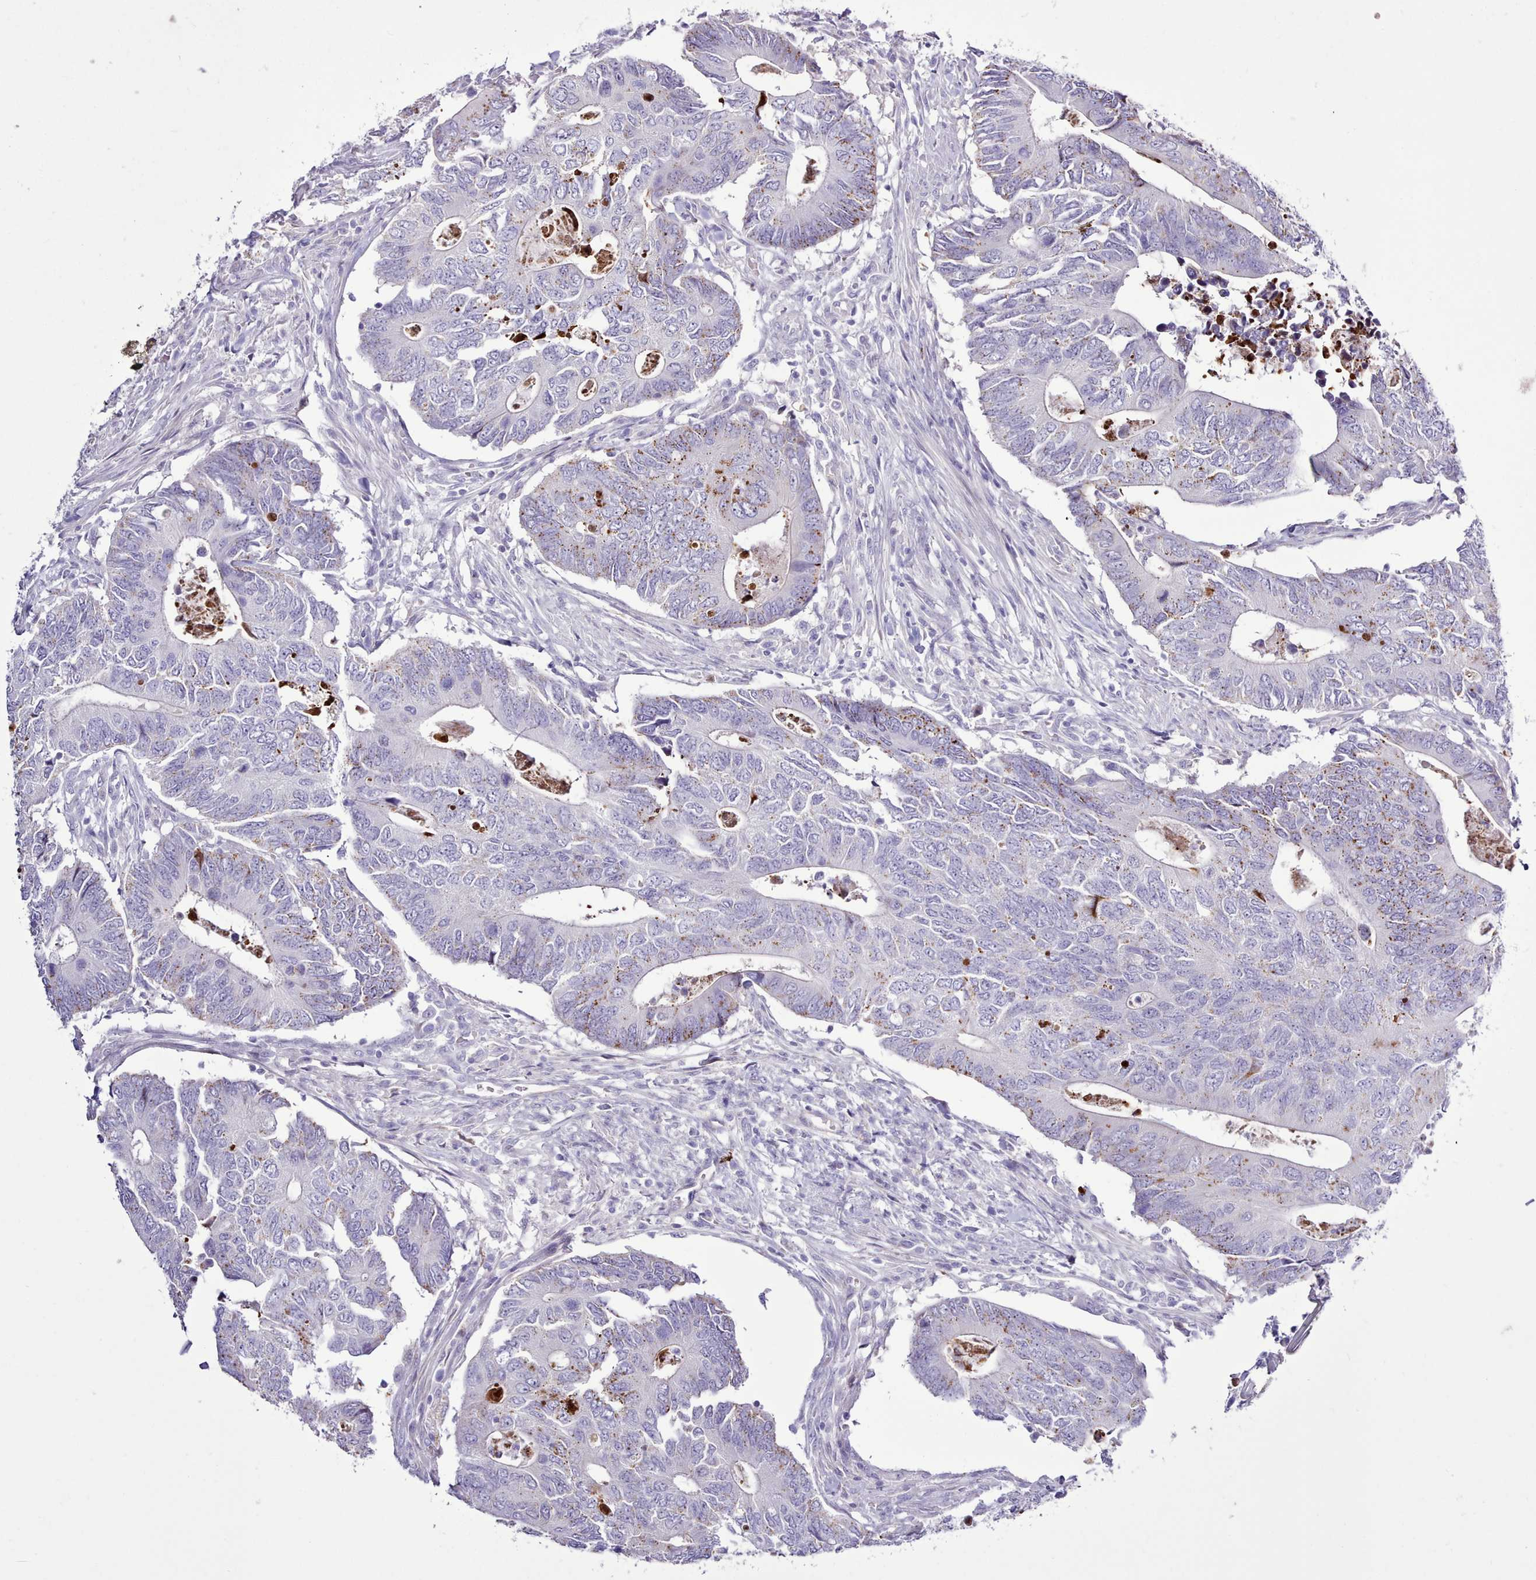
{"staining": {"intensity": "moderate", "quantity": "<25%", "location": "cytoplasmic/membranous"}, "tissue": "colorectal cancer", "cell_type": "Tumor cells", "image_type": "cancer", "snomed": [{"axis": "morphology", "description": "Adenocarcinoma, NOS"}, {"axis": "topography", "description": "Colon"}], "caption": "Brown immunohistochemical staining in colorectal cancer (adenocarcinoma) shows moderate cytoplasmic/membranous staining in about <25% of tumor cells.", "gene": "SRD5A1", "patient": {"sex": "male", "age": 87}}